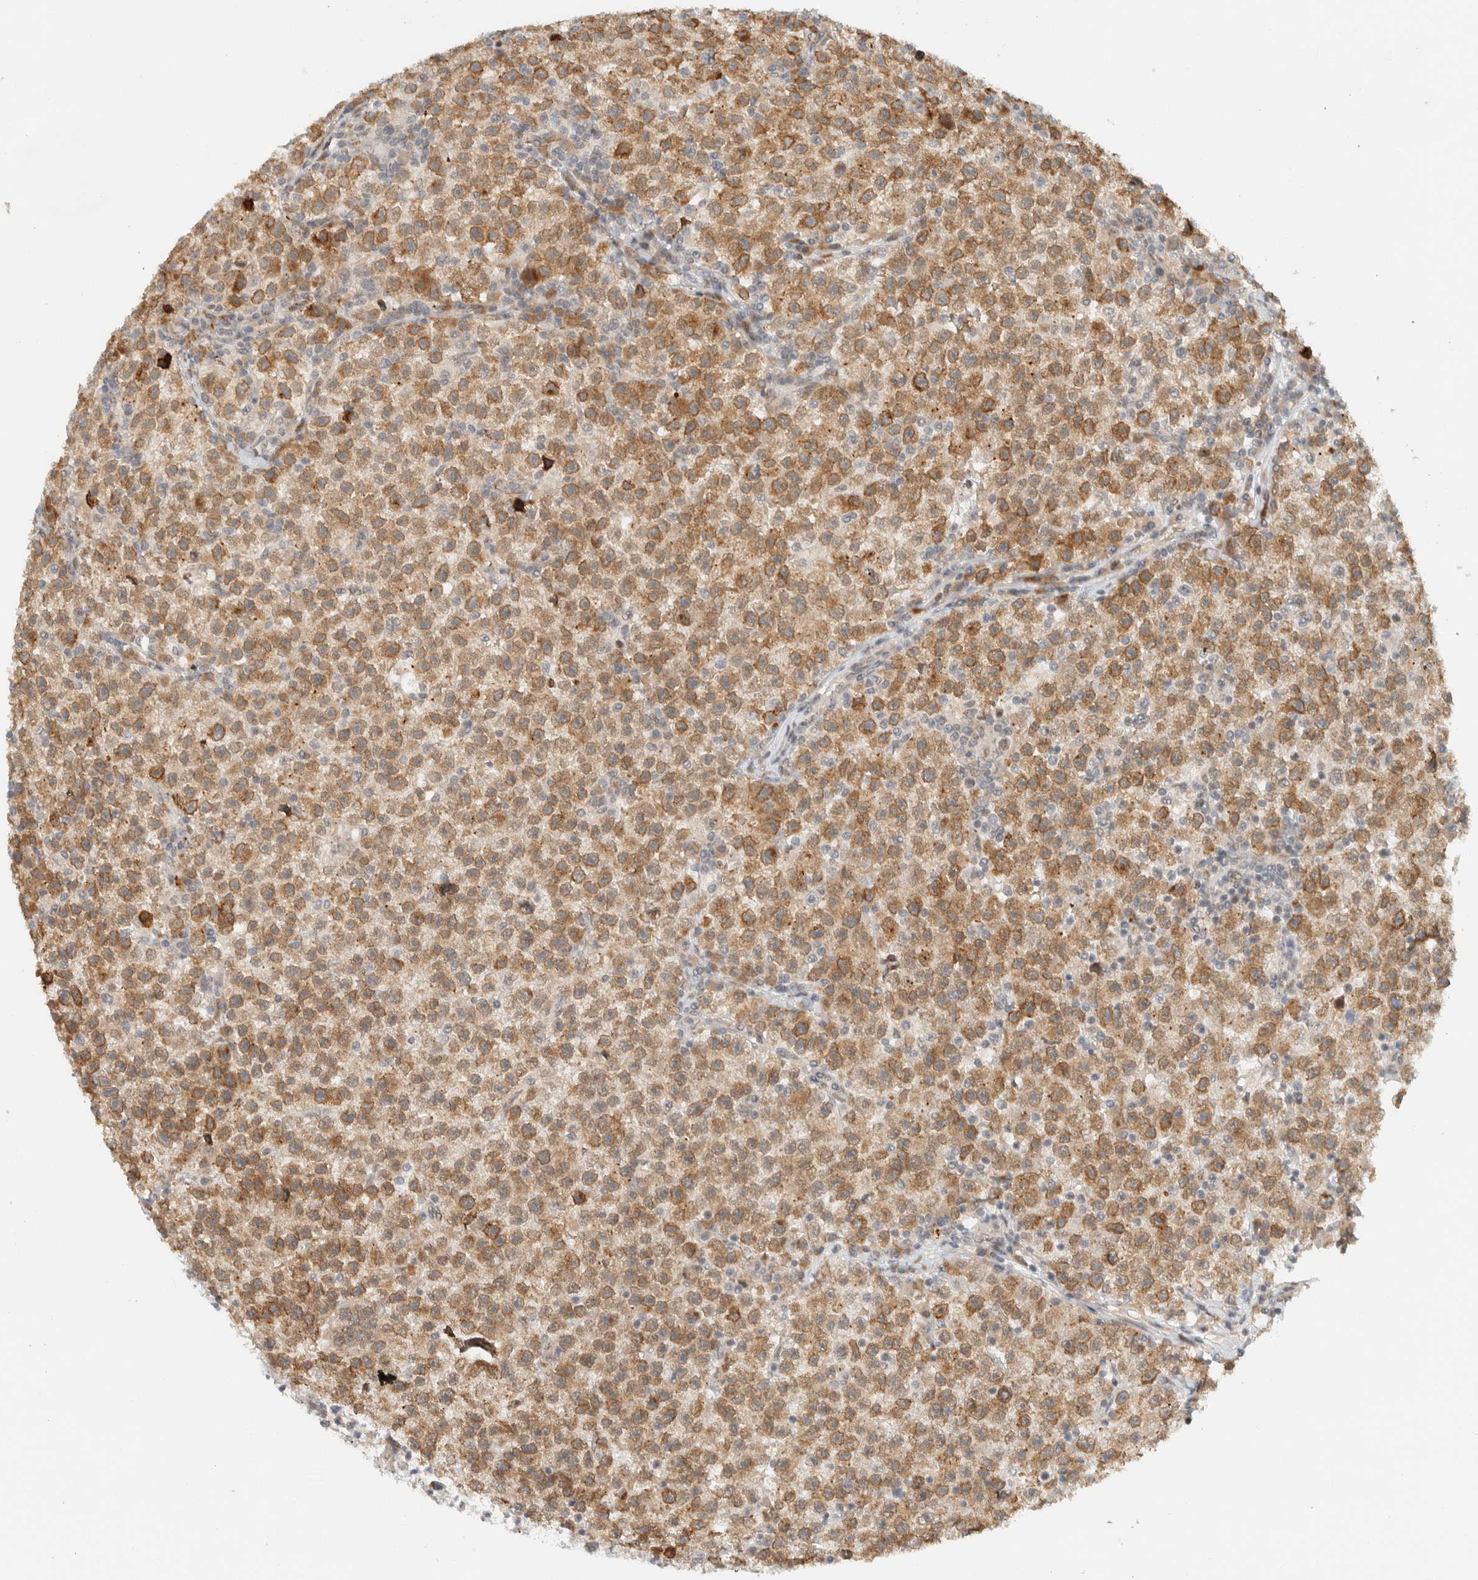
{"staining": {"intensity": "moderate", "quantity": ">75%", "location": "cytoplasmic/membranous"}, "tissue": "testis cancer", "cell_type": "Tumor cells", "image_type": "cancer", "snomed": [{"axis": "morphology", "description": "Seminoma, NOS"}, {"axis": "topography", "description": "Testis"}], "caption": "Immunohistochemistry staining of testis cancer (seminoma), which demonstrates medium levels of moderate cytoplasmic/membranous staining in approximately >75% of tumor cells indicating moderate cytoplasmic/membranous protein expression. The staining was performed using DAB (3,3'-diaminobenzidine) (brown) for protein detection and nuclei were counterstained in hematoxylin (blue).", "gene": "ITPRID1", "patient": {"sex": "male", "age": 22}}